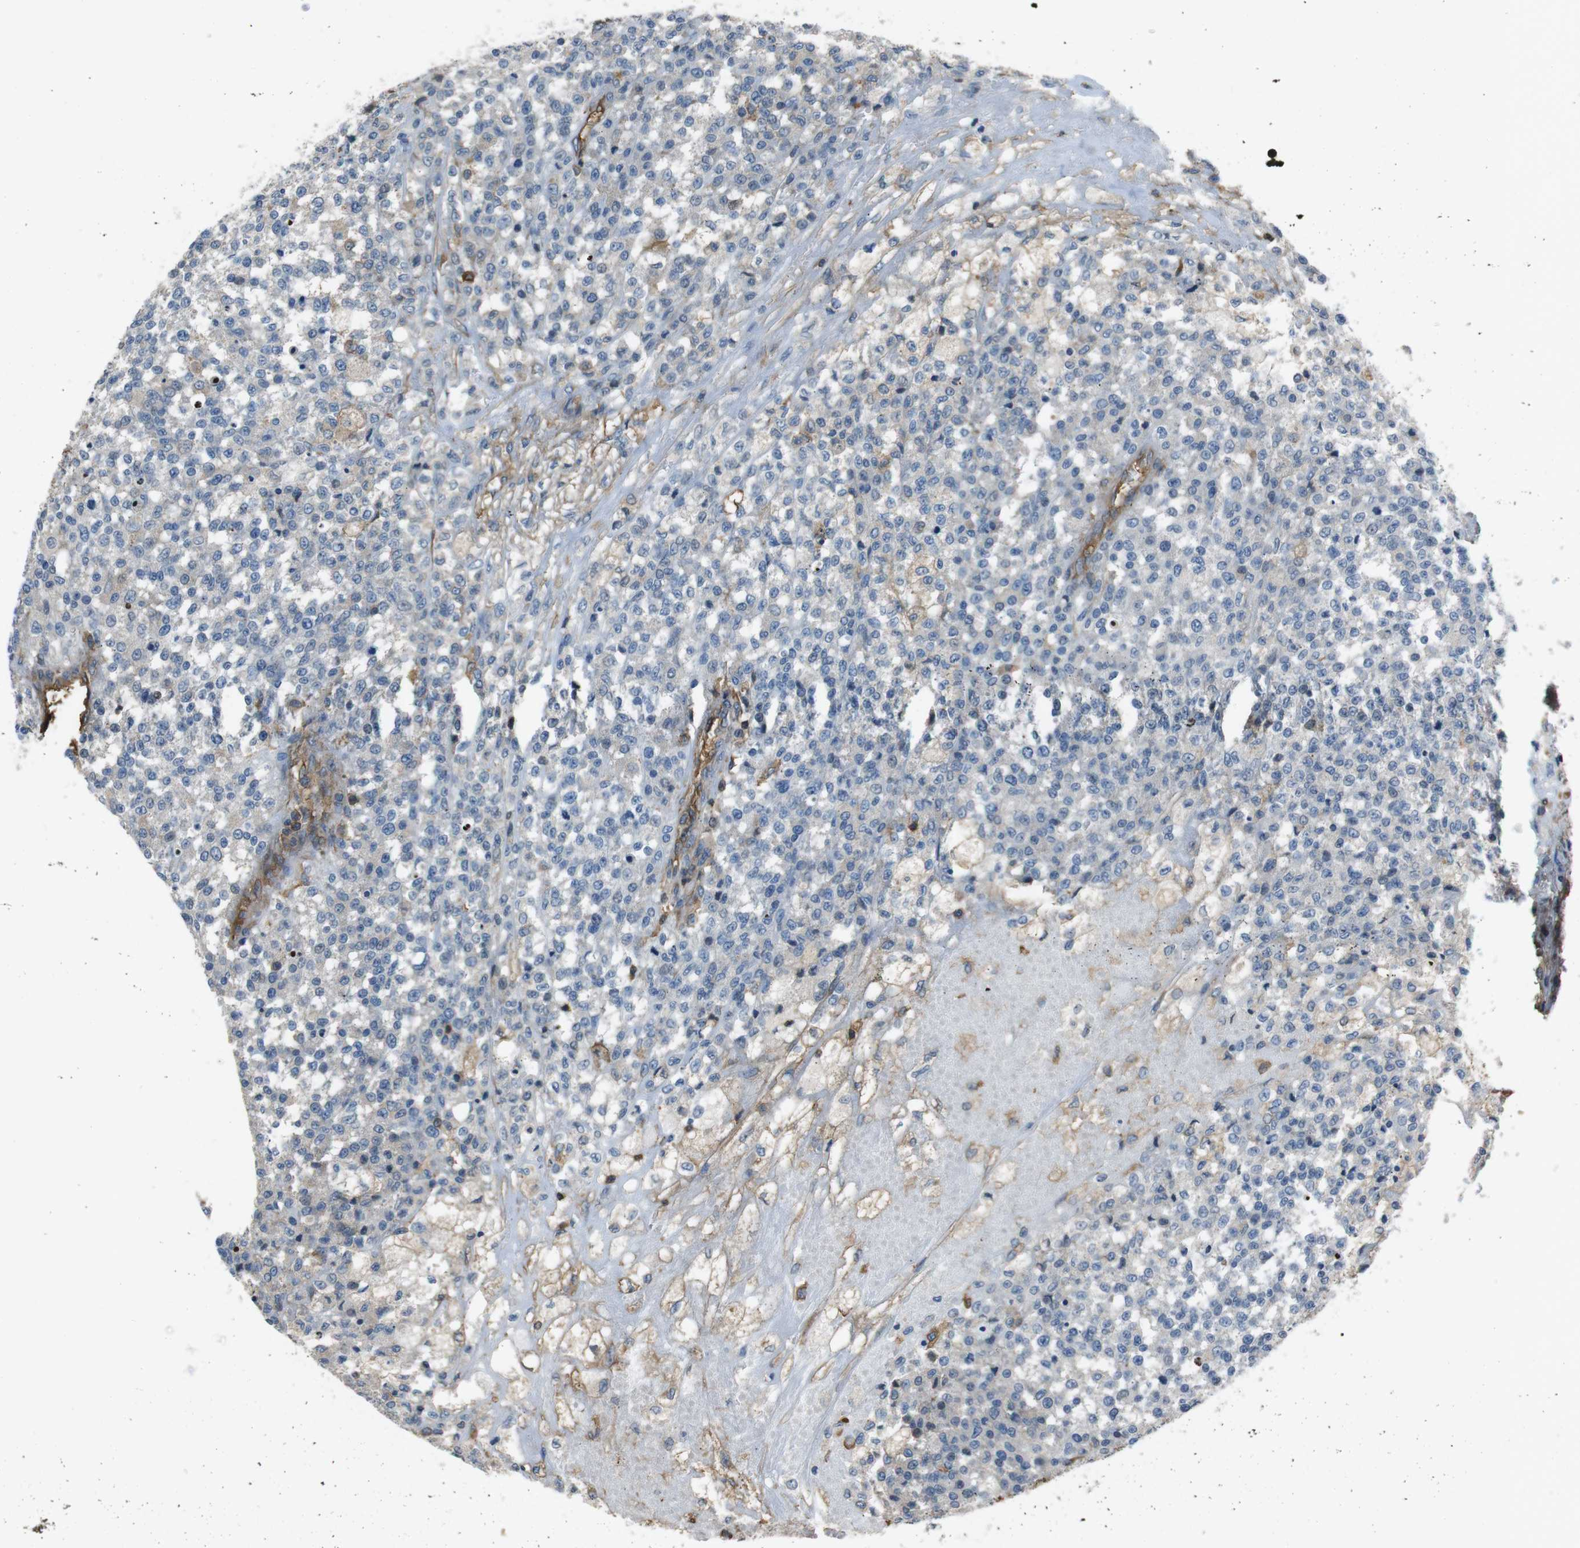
{"staining": {"intensity": "negative", "quantity": "none", "location": "none"}, "tissue": "testis cancer", "cell_type": "Tumor cells", "image_type": "cancer", "snomed": [{"axis": "morphology", "description": "Seminoma, NOS"}, {"axis": "topography", "description": "Testis"}], "caption": "There is no significant staining in tumor cells of testis cancer (seminoma).", "gene": "FCAR", "patient": {"sex": "male", "age": 59}}